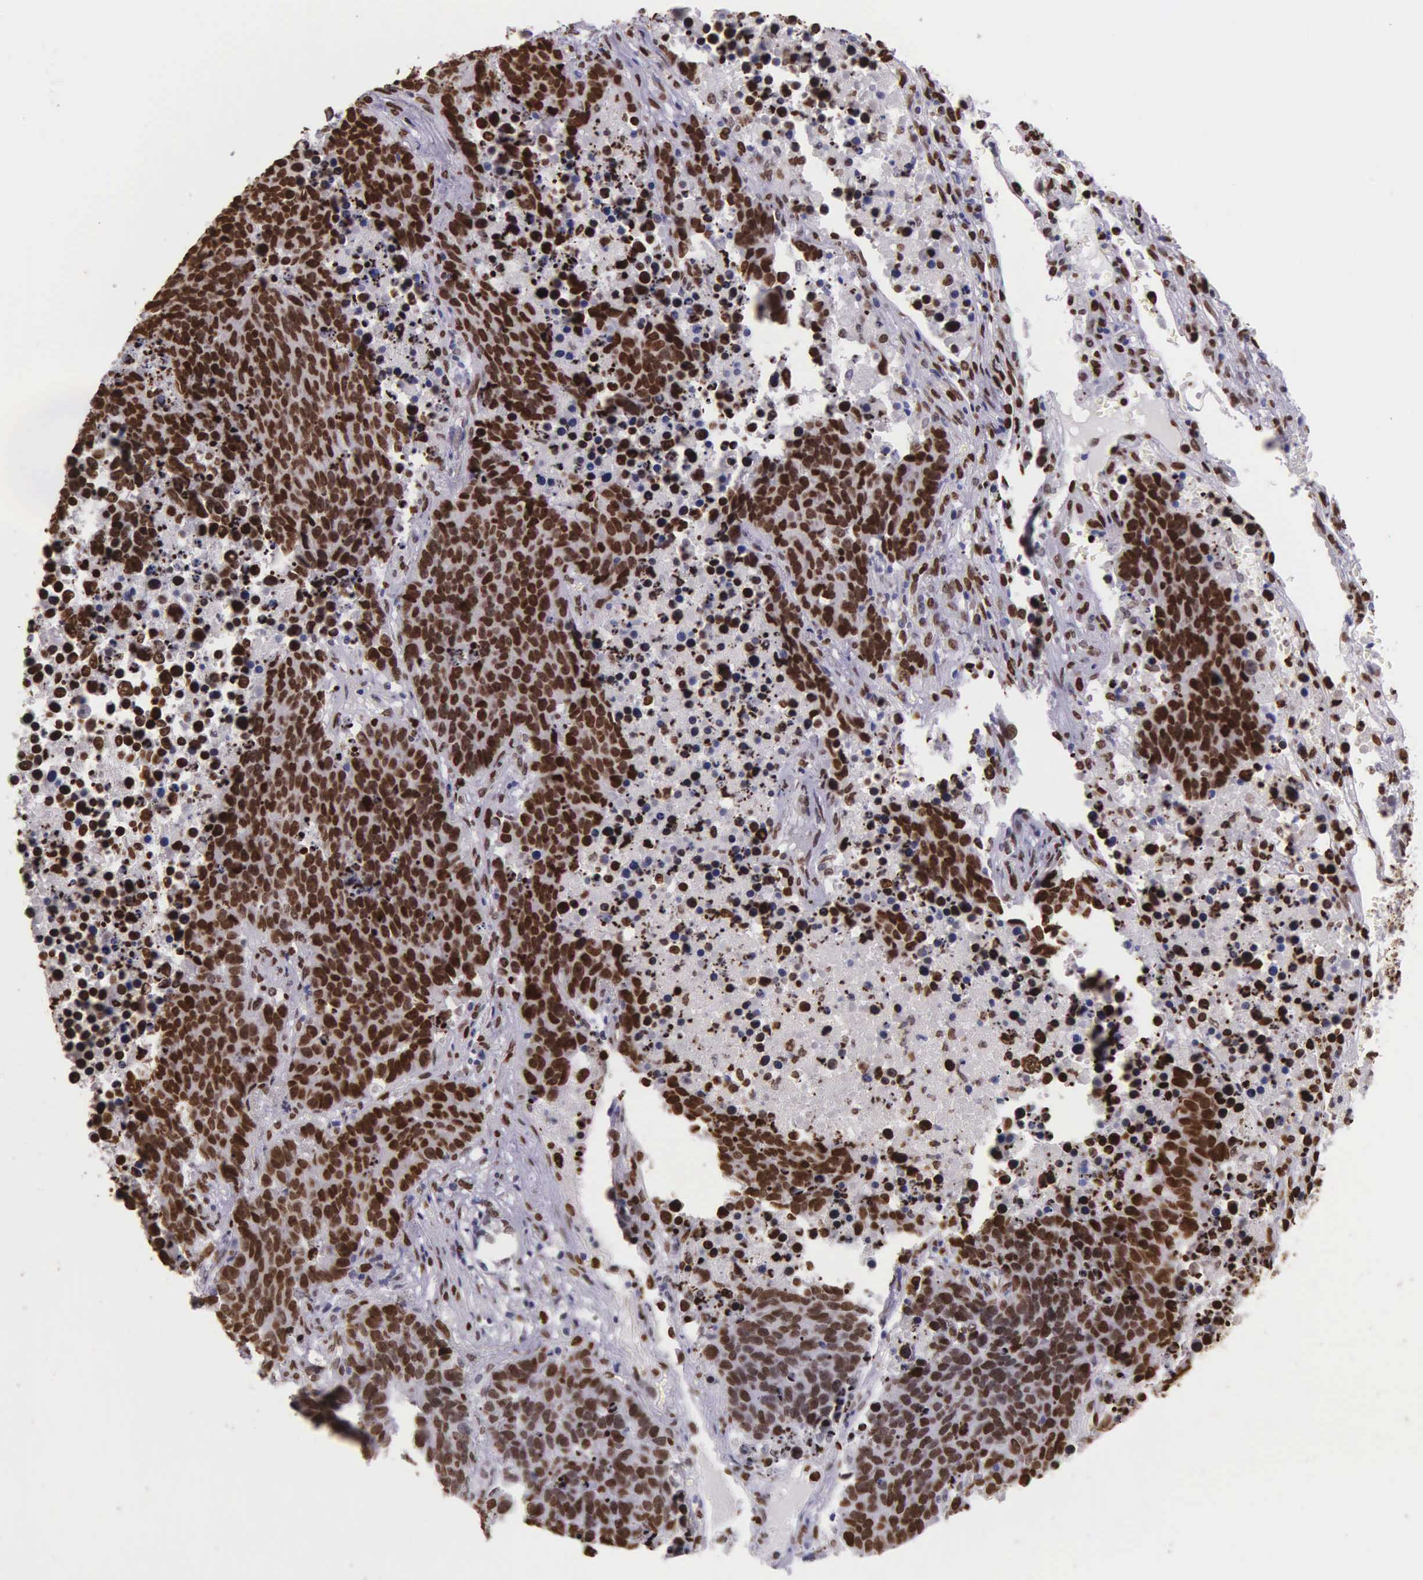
{"staining": {"intensity": "strong", "quantity": ">75%", "location": "nuclear"}, "tissue": "lung cancer", "cell_type": "Tumor cells", "image_type": "cancer", "snomed": [{"axis": "morphology", "description": "Carcinoid, malignant, NOS"}, {"axis": "topography", "description": "Lung"}], "caption": "Protein positivity by immunohistochemistry reveals strong nuclear positivity in approximately >75% of tumor cells in malignant carcinoid (lung).", "gene": "H1-0", "patient": {"sex": "male", "age": 60}}